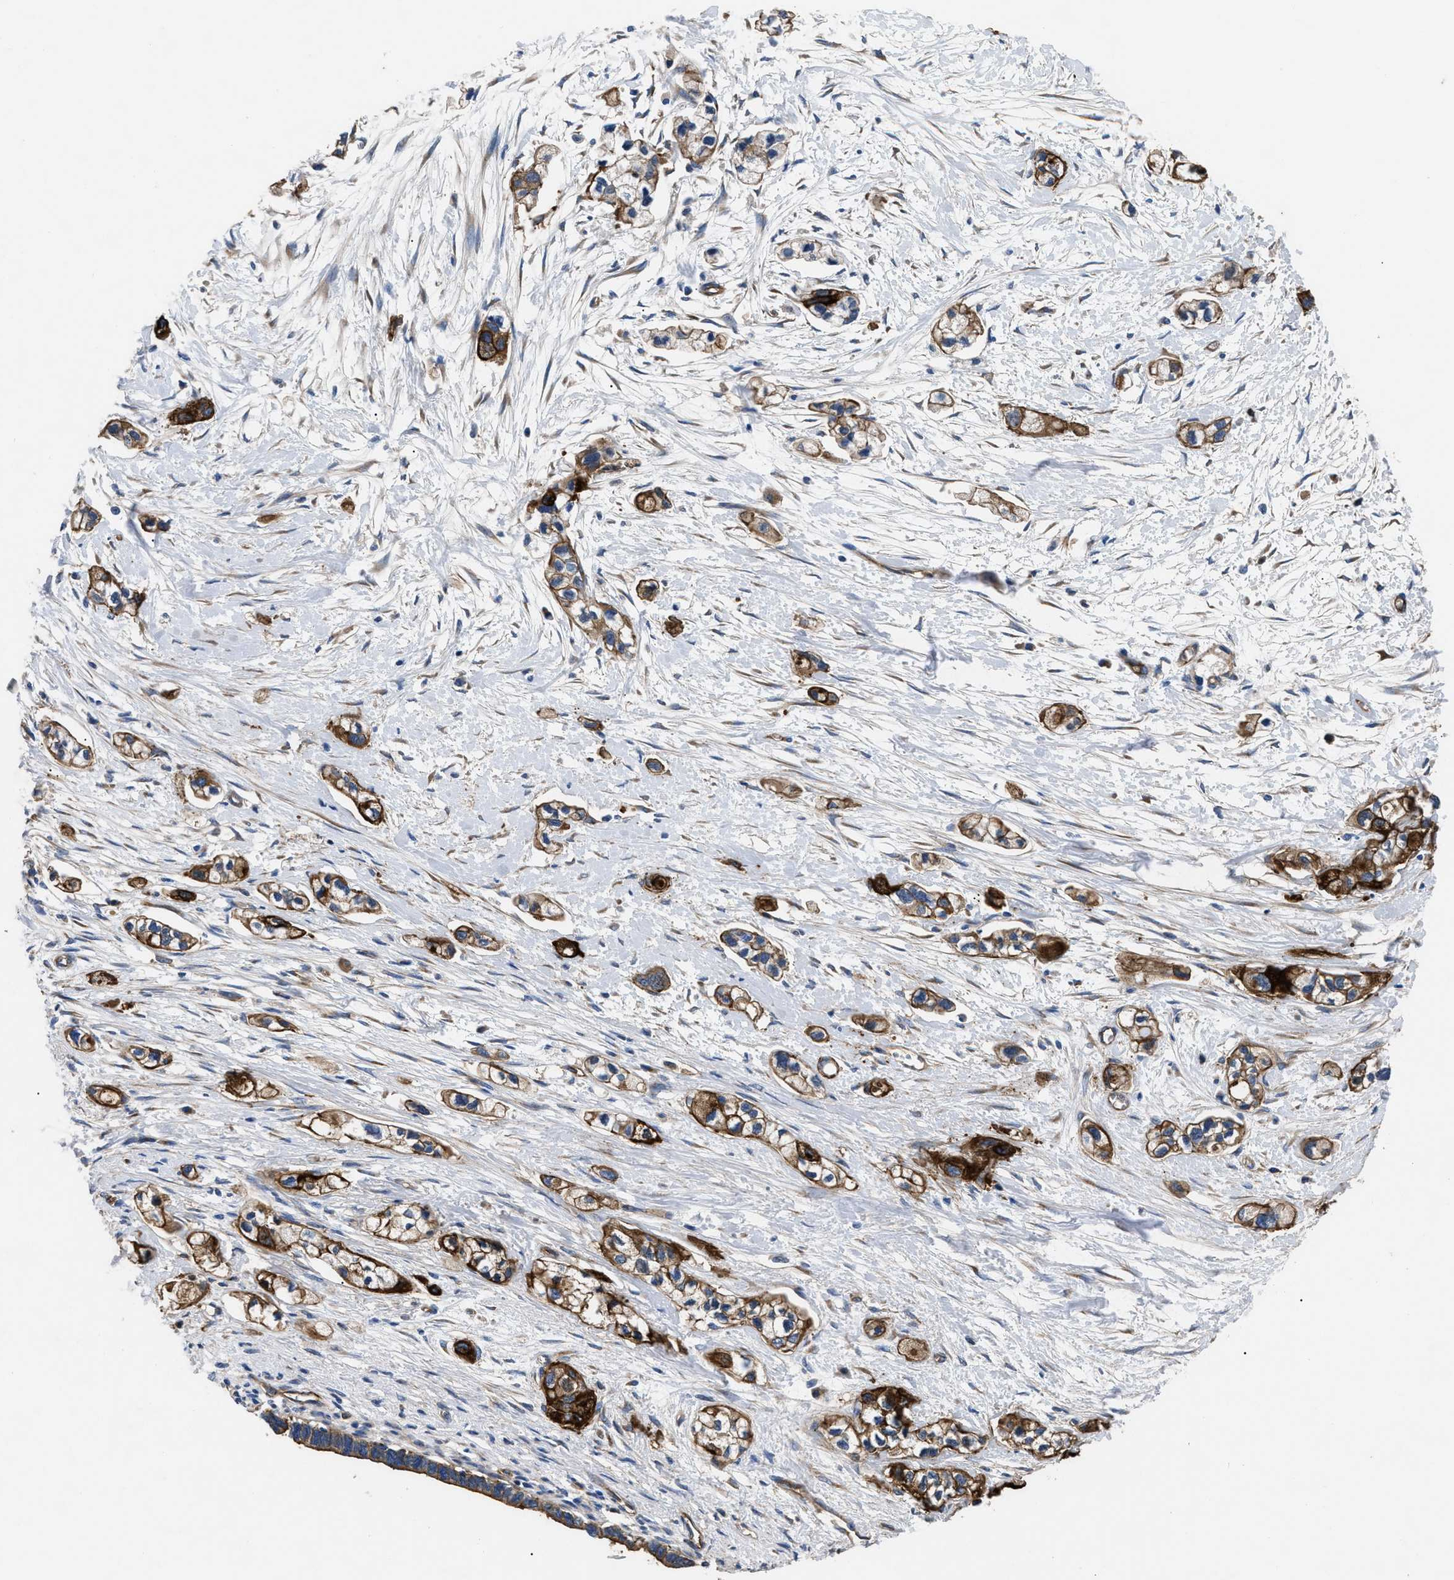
{"staining": {"intensity": "strong", "quantity": ">75%", "location": "cytoplasmic/membranous"}, "tissue": "pancreatic cancer", "cell_type": "Tumor cells", "image_type": "cancer", "snomed": [{"axis": "morphology", "description": "Adenocarcinoma, NOS"}, {"axis": "topography", "description": "Pancreas"}], "caption": "An immunohistochemistry (IHC) micrograph of neoplastic tissue is shown. Protein staining in brown shows strong cytoplasmic/membranous positivity in adenocarcinoma (pancreatic) within tumor cells. Nuclei are stained in blue.", "gene": "NT5E", "patient": {"sex": "male", "age": 74}}